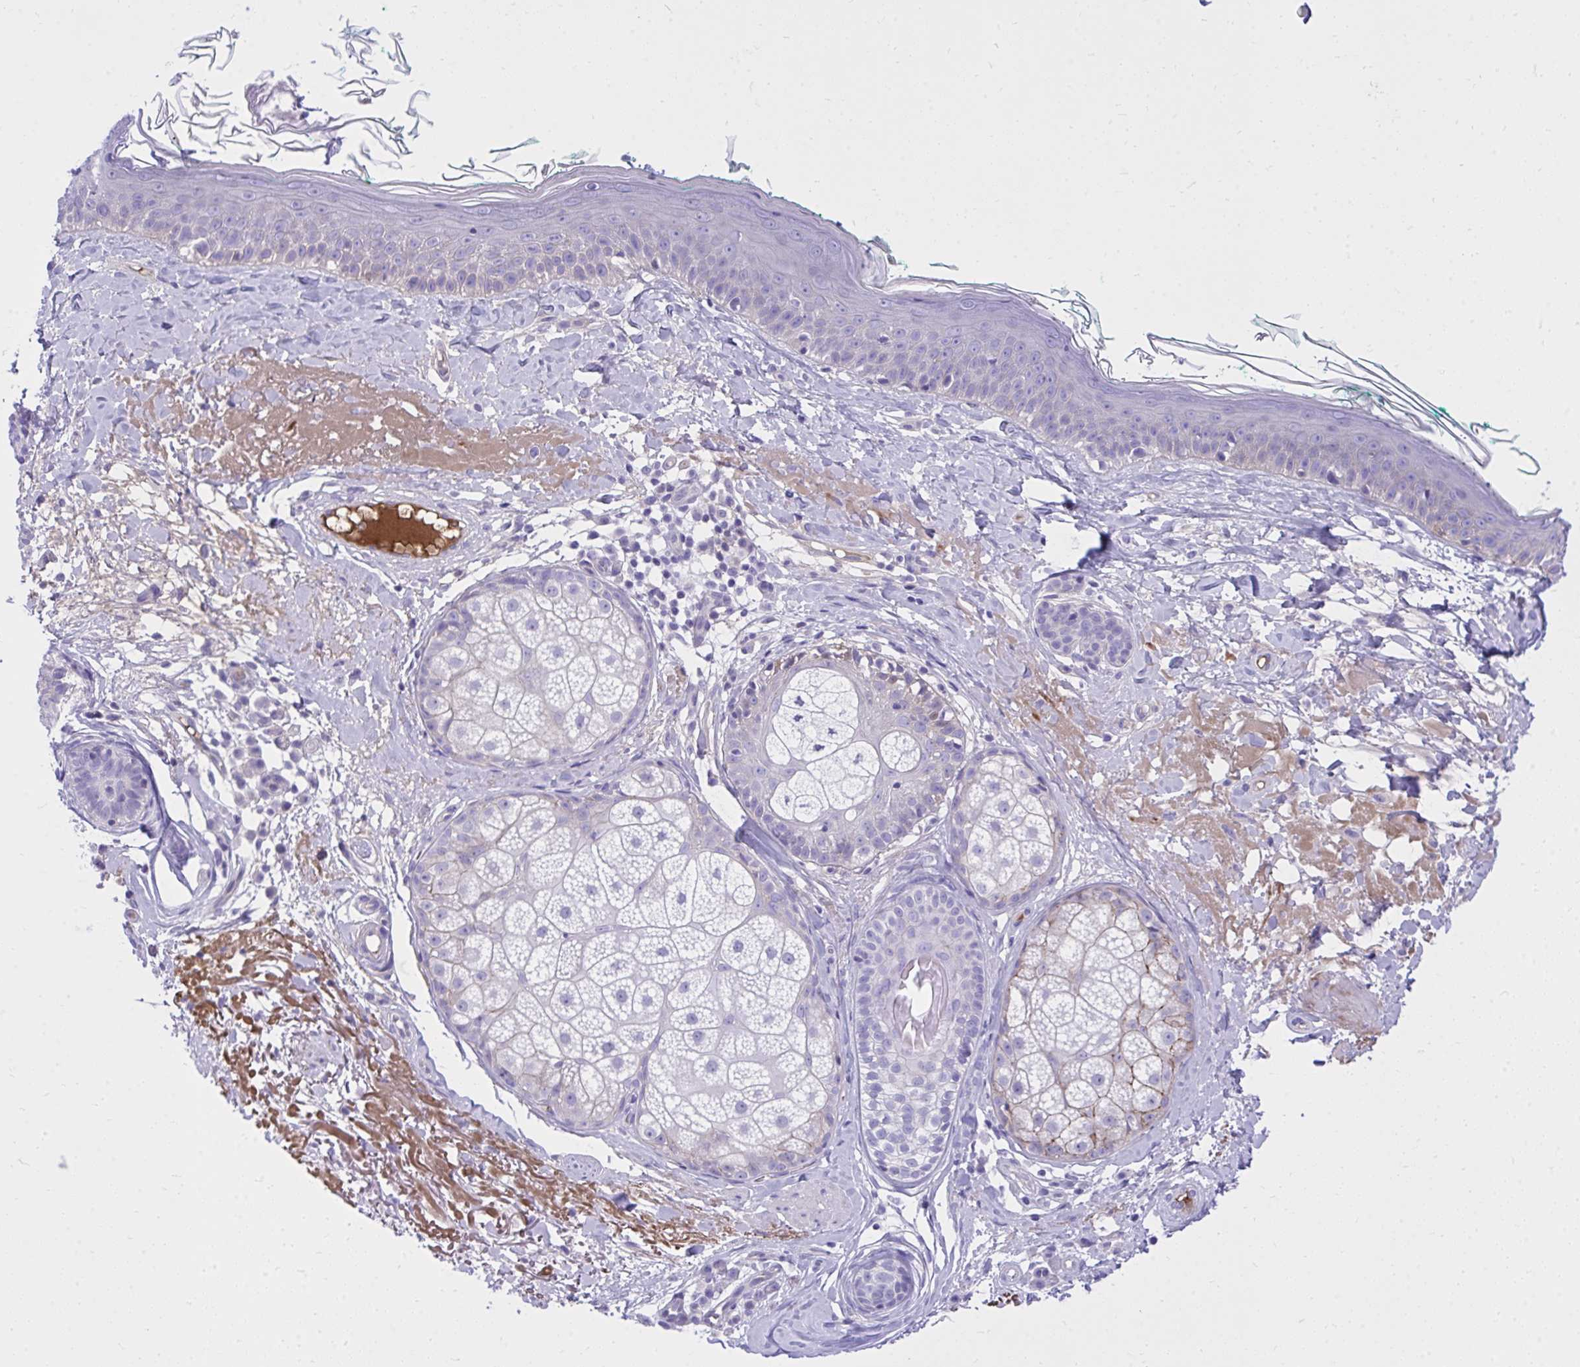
{"staining": {"intensity": "negative", "quantity": "none", "location": "none"}, "tissue": "skin", "cell_type": "Fibroblasts", "image_type": "normal", "snomed": [{"axis": "morphology", "description": "Normal tissue, NOS"}, {"axis": "topography", "description": "Skin"}], "caption": "High magnification brightfield microscopy of benign skin stained with DAB (3,3'-diaminobenzidine) (brown) and counterstained with hematoxylin (blue): fibroblasts show no significant expression. (DAB (3,3'-diaminobenzidine) immunohistochemistry (IHC) with hematoxylin counter stain).", "gene": "HRG", "patient": {"sex": "male", "age": 73}}